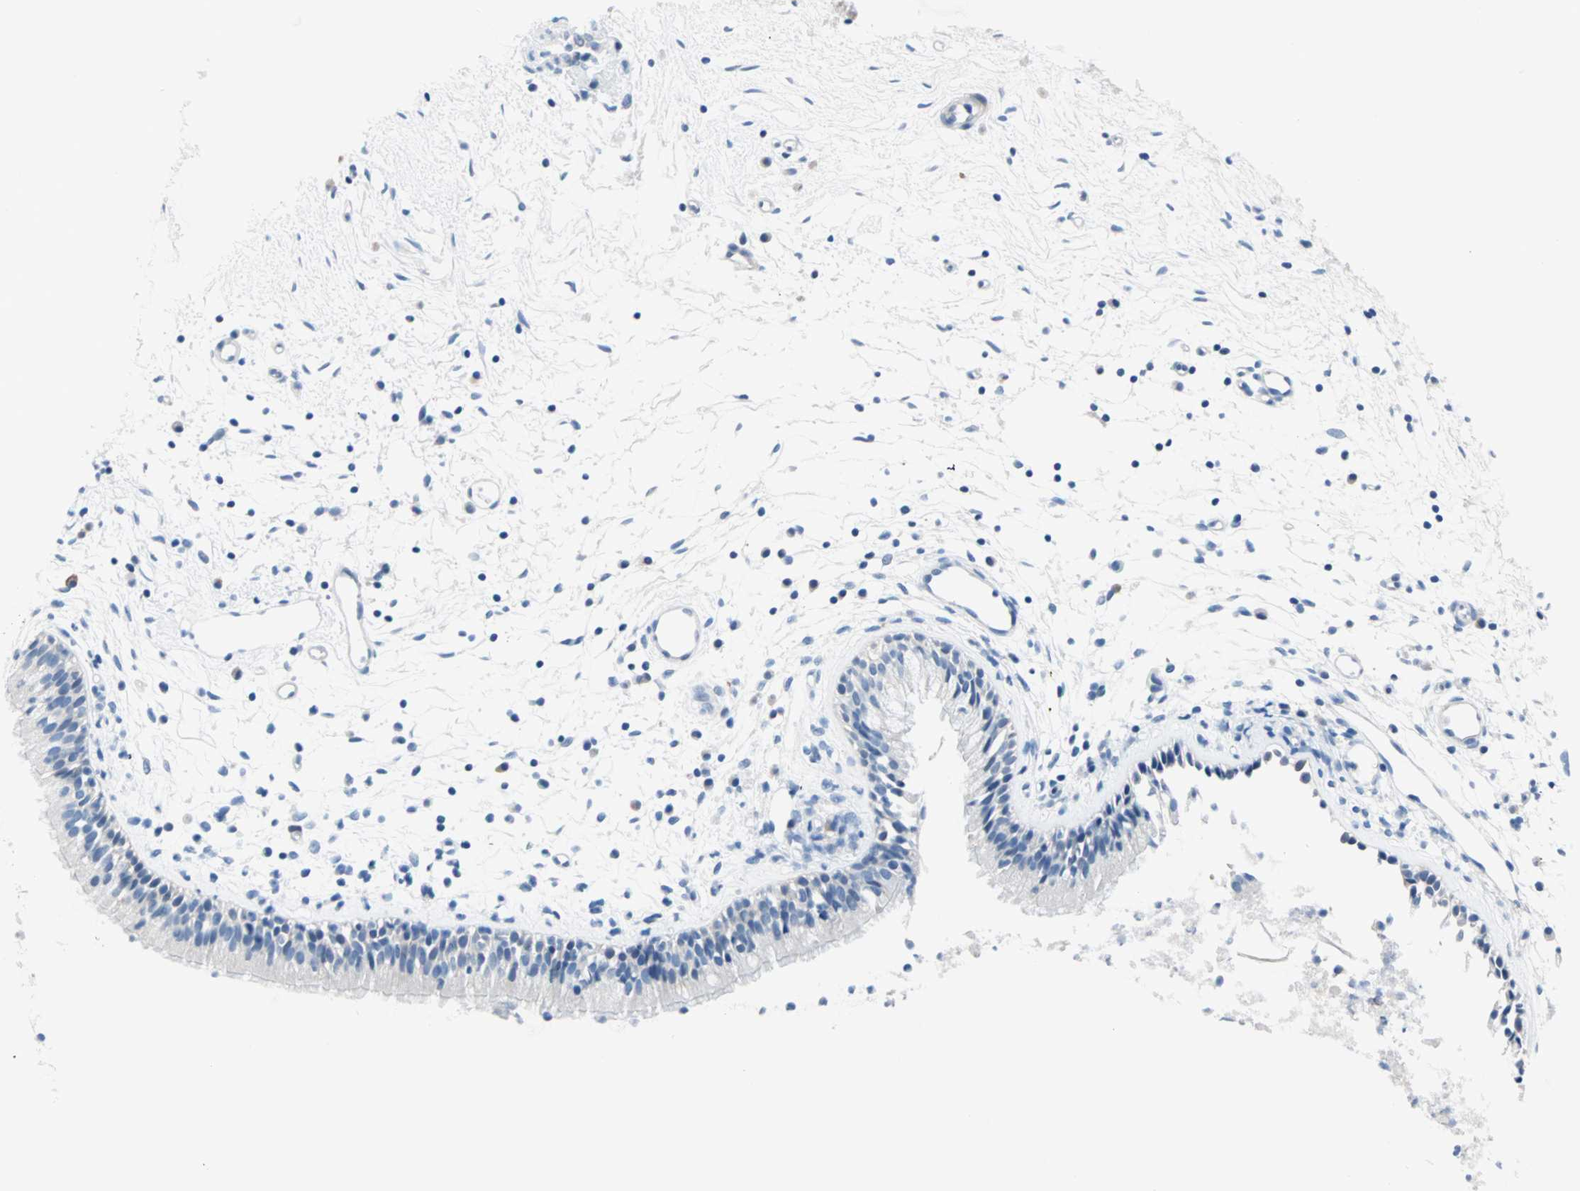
{"staining": {"intensity": "negative", "quantity": "none", "location": "none"}, "tissue": "nasopharynx", "cell_type": "Respiratory epithelial cells", "image_type": "normal", "snomed": [{"axis": "morphology", "description": "Normal tissue, NOS"}, {"axis": "topography", "description": "Nasopharynx"}], "caption": "The immunohistochemistry micrograph has no significant staining in respiratory epithelial cells of nasopharynx.", "gene": "NEFH", "patient": {"sex": "male", "age": 21}}